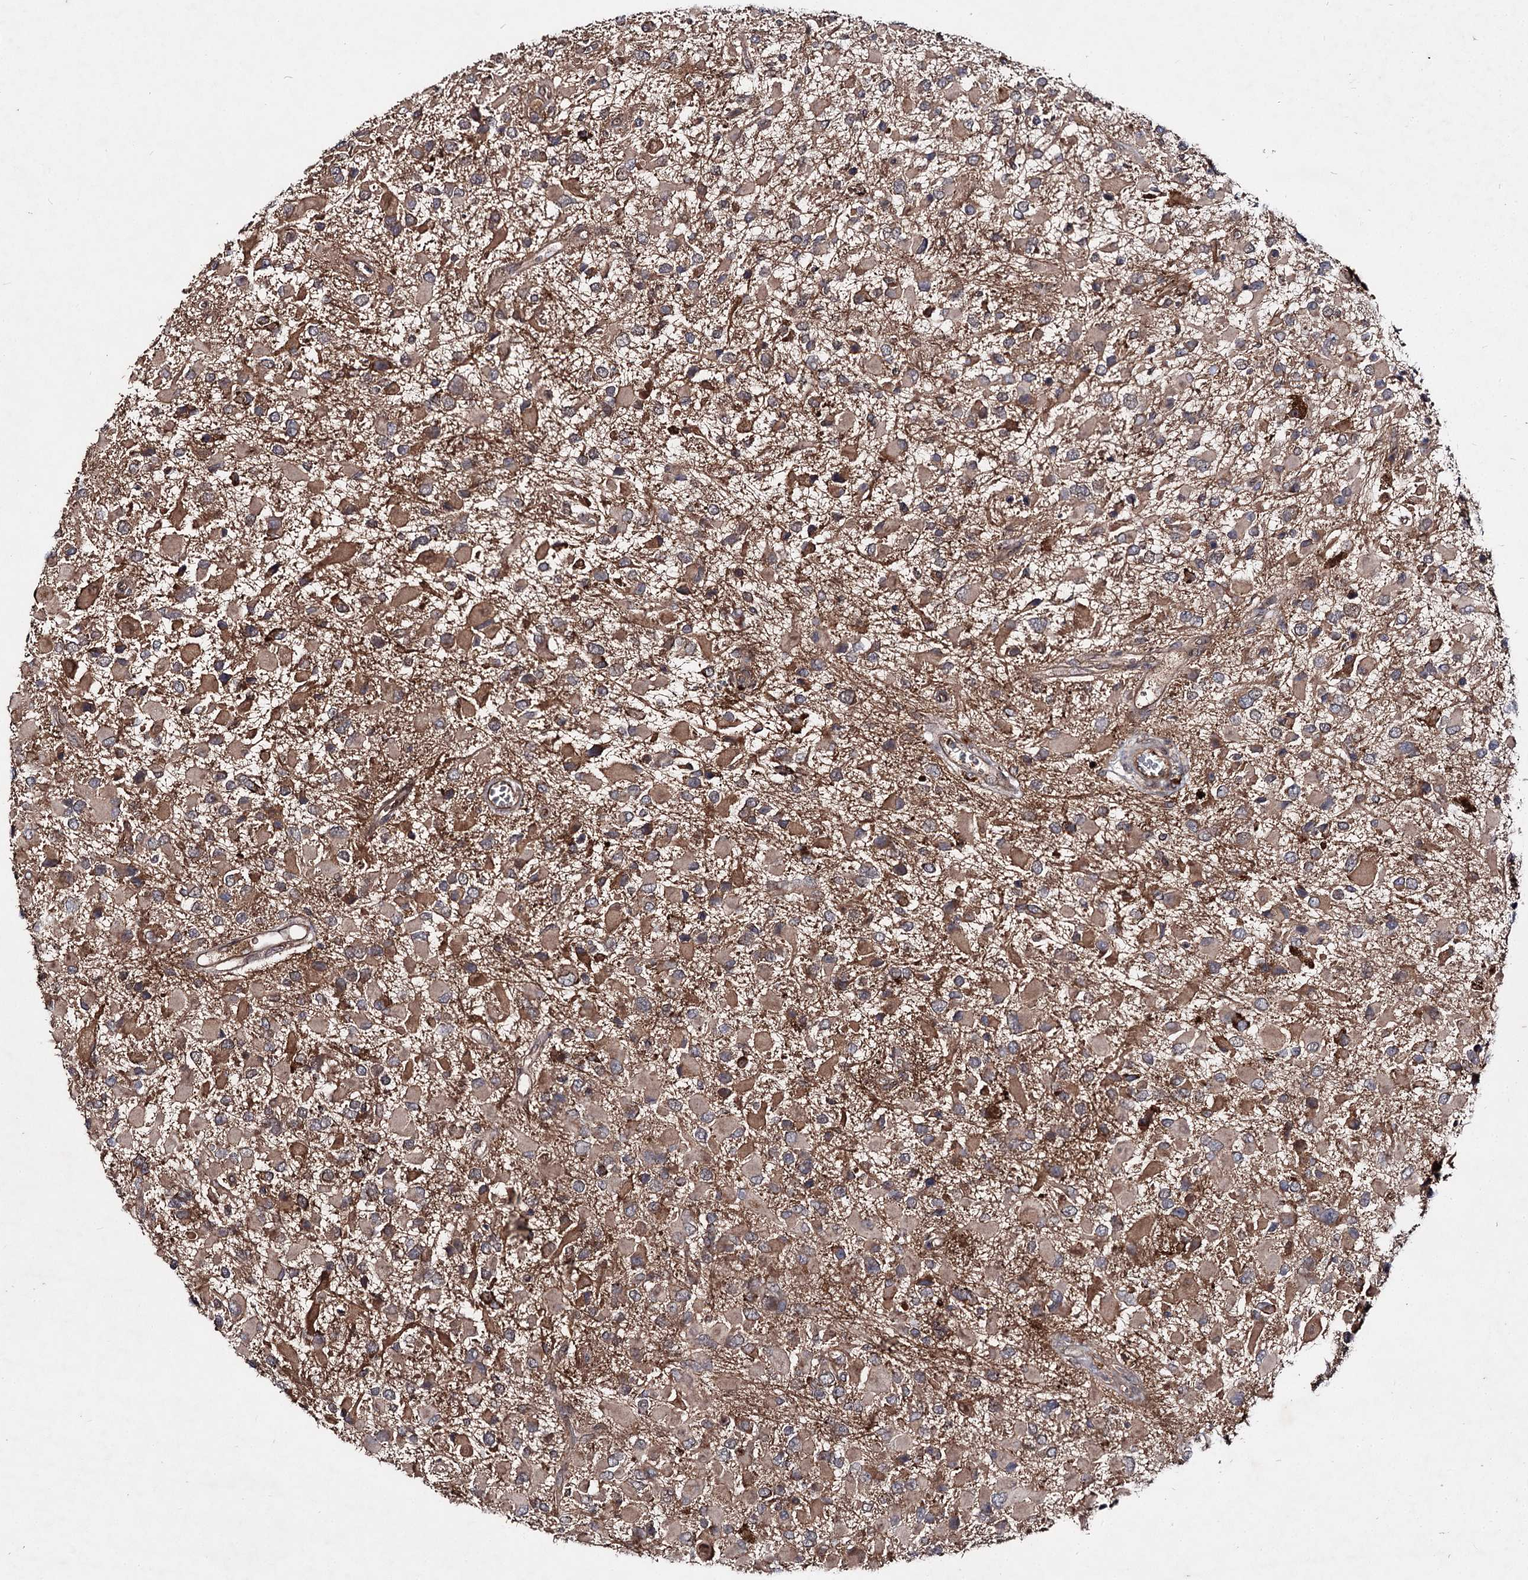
{"staining": {"intensity": "moderate", "quantity": ">75%", "location": "cytoplasmic/membranous"}, "tissue": "glioma", "cell_type": "Tumor cells", "image_type": "cancer", "snomed": [{"axis": "morphology", "description": "Glioma, malignant, High grade"}, {"axis": "topography", "description": "Brain"}], "caption": "Malignant high-grade glioma stained for a protein (brown) displays moderate cytoplasmic/membranous positive staining in approximately >75% of tumor cells.", "gene": "MSANTD2", "patient": {"sex": "male", "age": 53}}